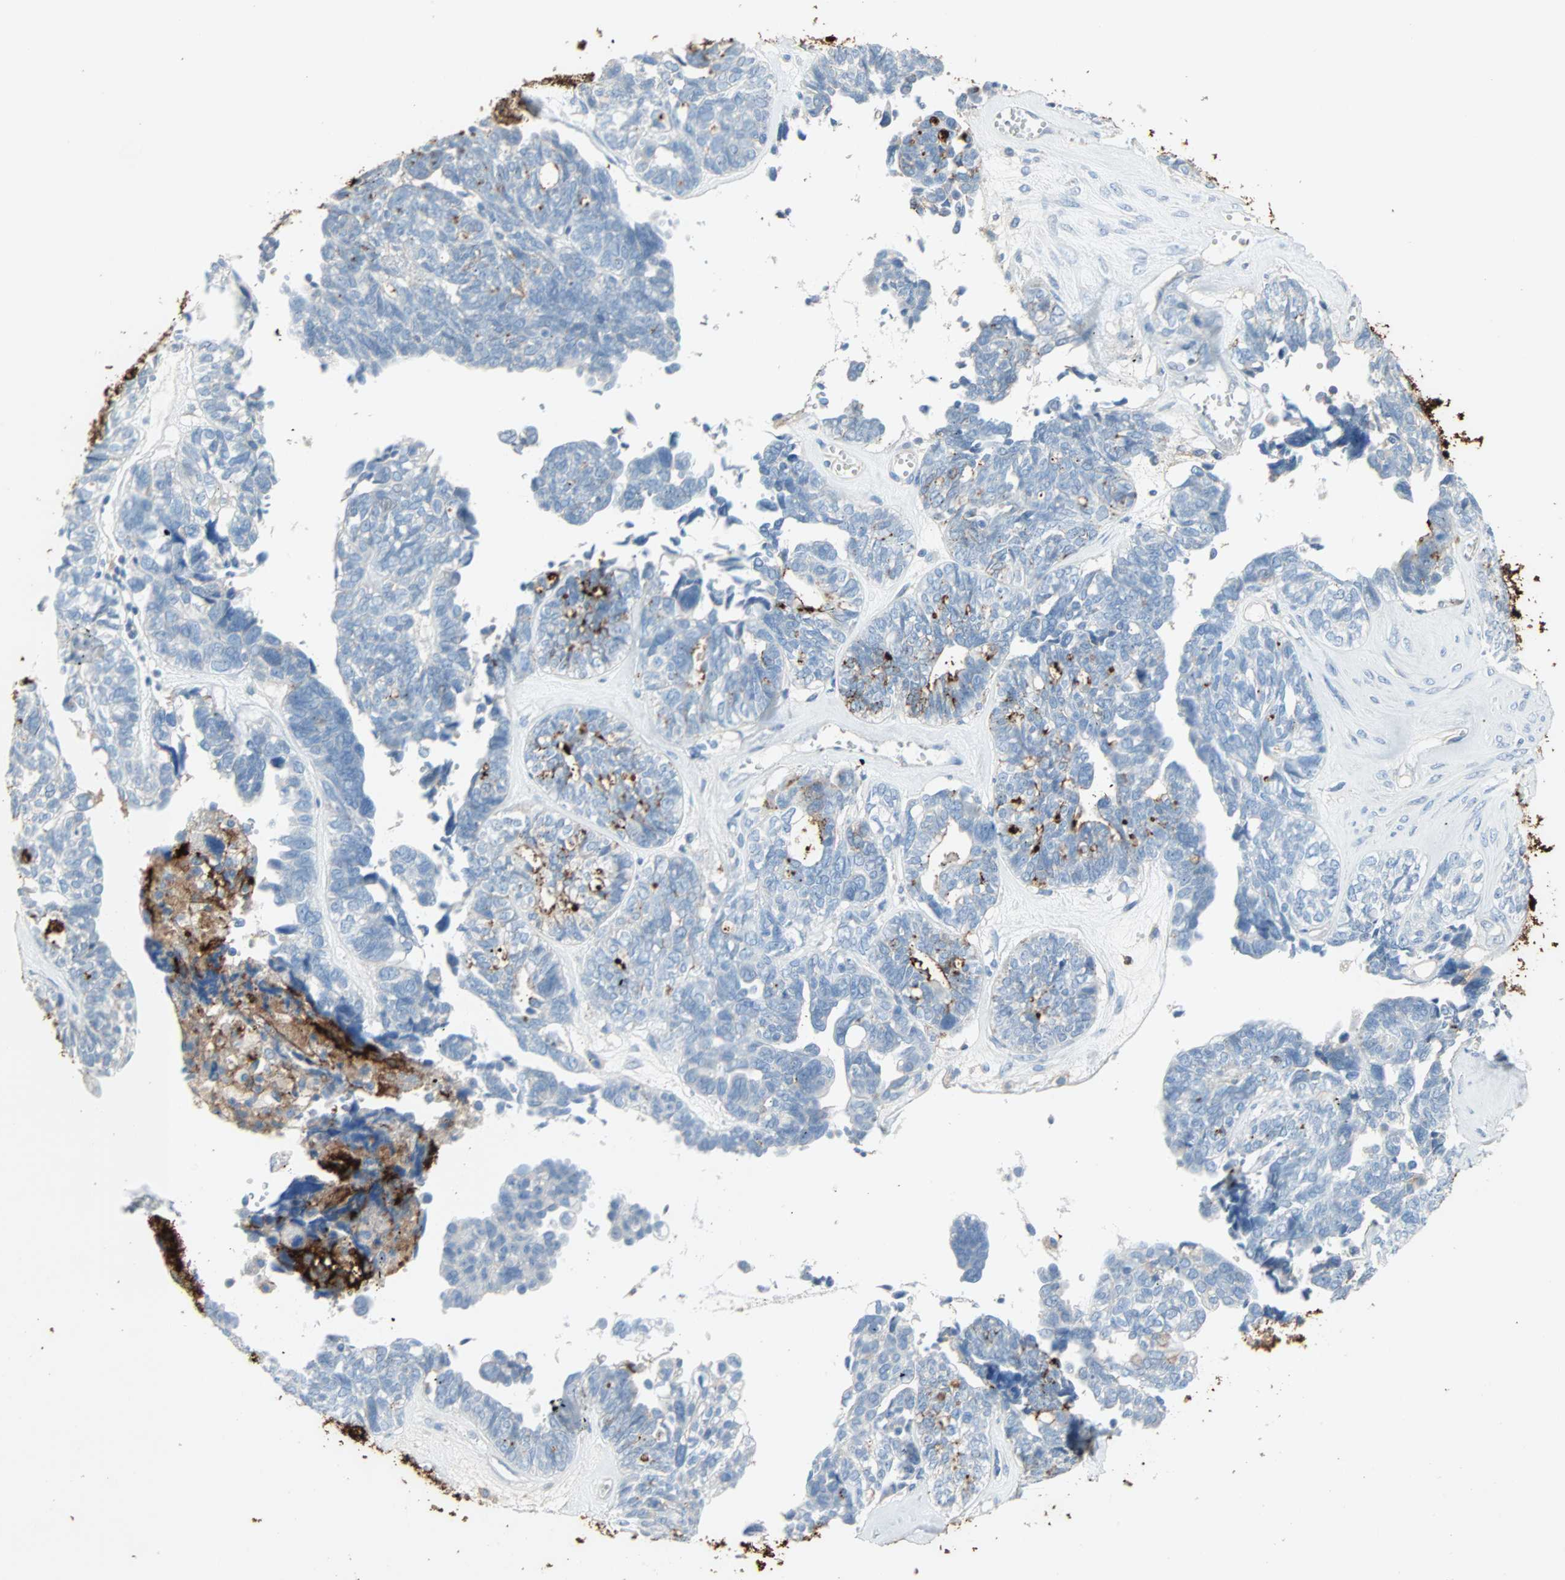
{"staining": {"intensity": "weak", "quantity": "<25%", "location": "cytoplasmic/membranous"}, "tissue": "ovarian cancer", "cell_type": "Tumor cells", "image_type": "cancer", "snomed": [{"axis": "morphology", "description": "Cystadenocarcinoma, serous, NOS"}, {"axis": "topography", "description": "Ovary"}], "caption": "Tumor cells show no significant staining in serous cystadenocarcinoma (ovarian). Brightfield microscopy of immunohistochemistry stained with DAB (3,3'-diaminobenzidine) (brown) and hematoxylin (blue), captured at high magnification.", "gene": "CLEC4A", "patient": {"sex": "female", "age": 79}}